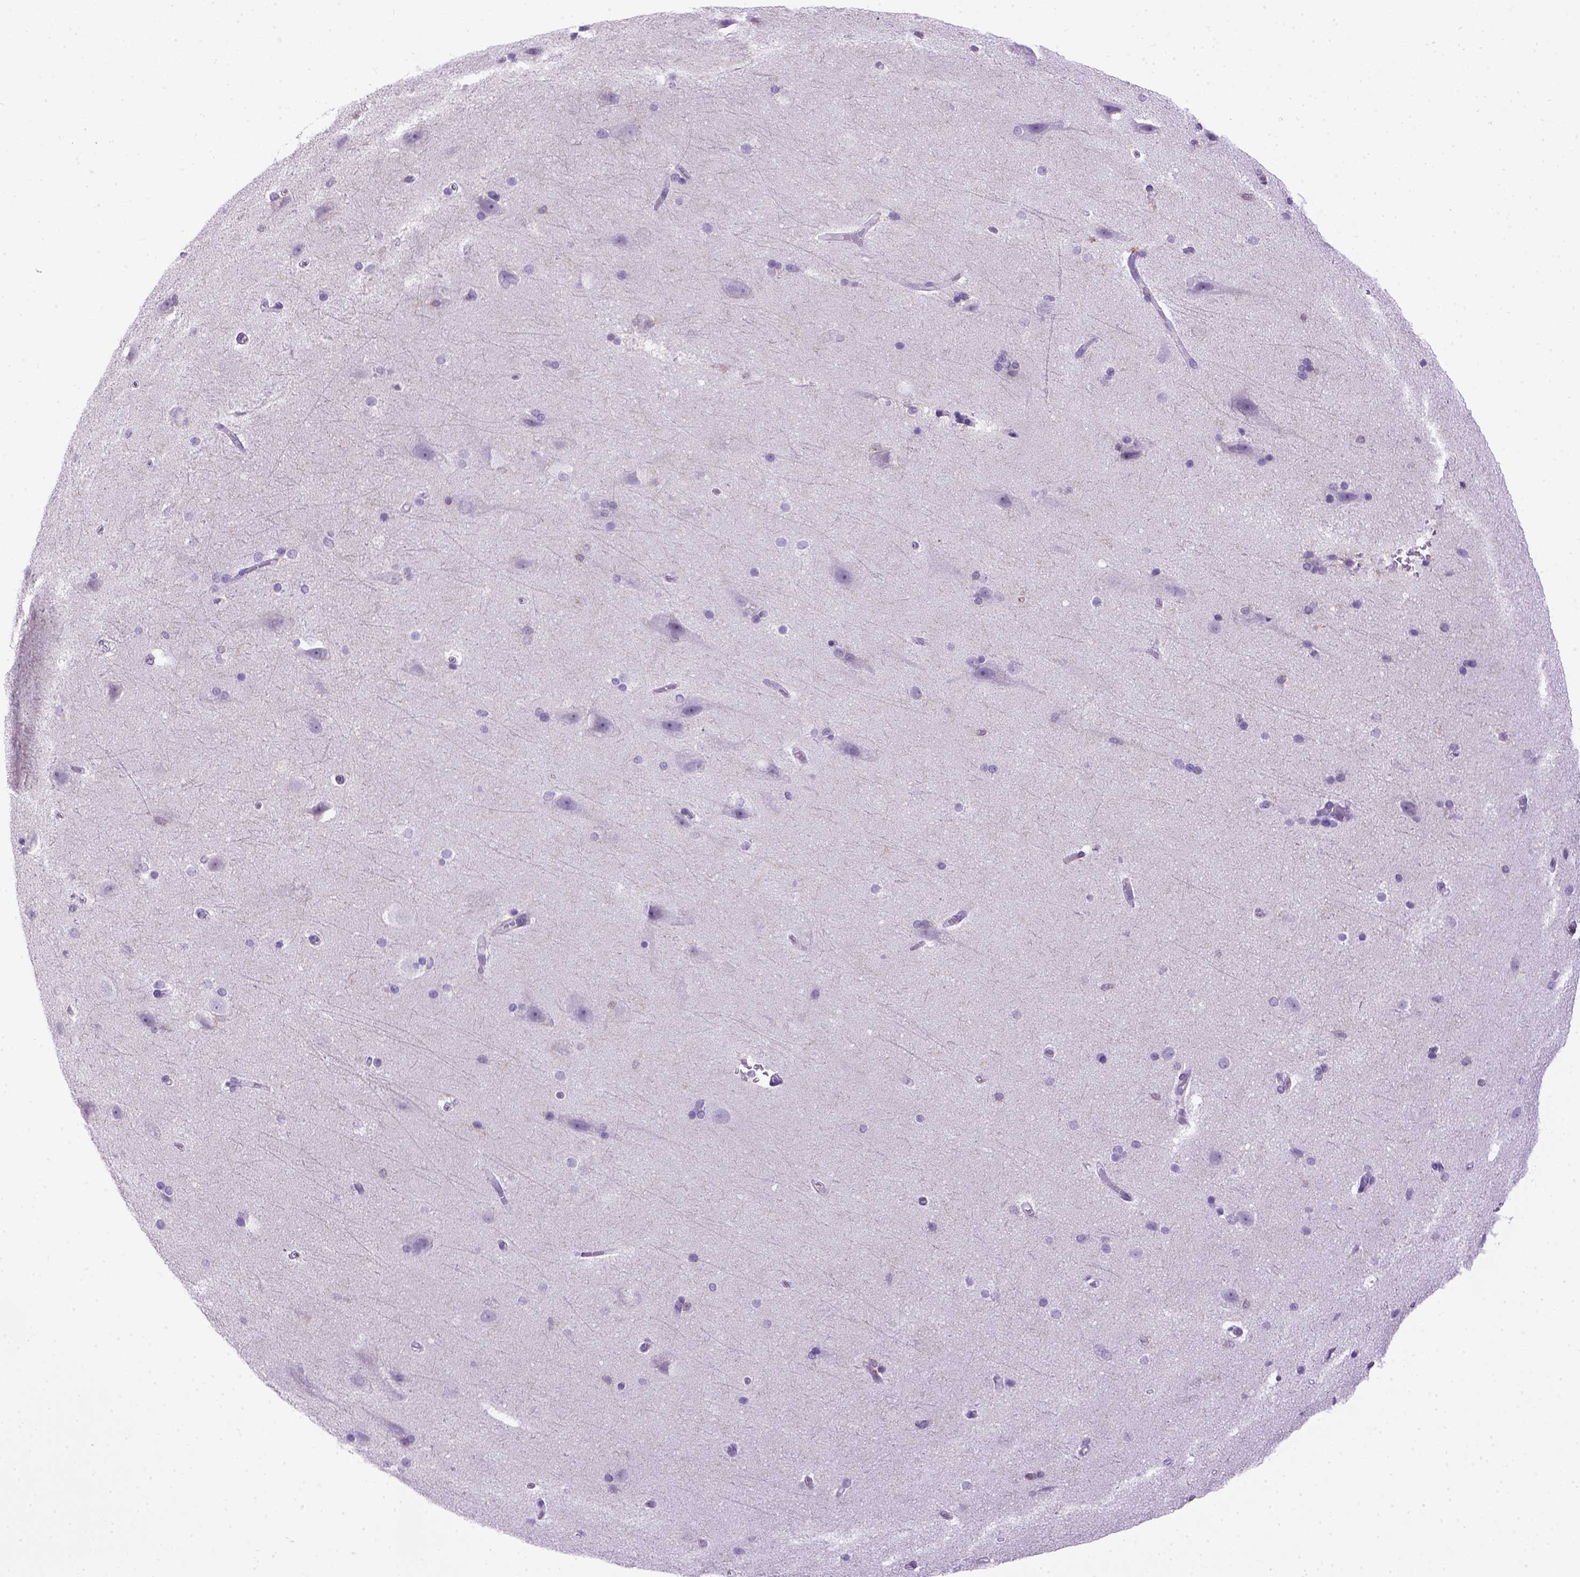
{"staining": {"intensity": "moderate", "quantity": "<25%", "location": "cytoplasmic/membranous"}, "tissue": "hippocampus", "cell_type": "Glial cells", "image_type": "normal", "snomed": [{"axis": "morphology", "description": "Normal tissue, NOS"}, {"axis": "topography", "description": "Cerebral cortex"}, {"axis": "topography", "description": "Hippocampus"}], "caption": "This is a micrograph of immunohistochemistry staining of unremarkable hippocampus, which shows moderate staining in the cytoplasmic/membranous of glial cells.", "gene": "ITGAX", "patient": {"sex": "female", "age": 19}}